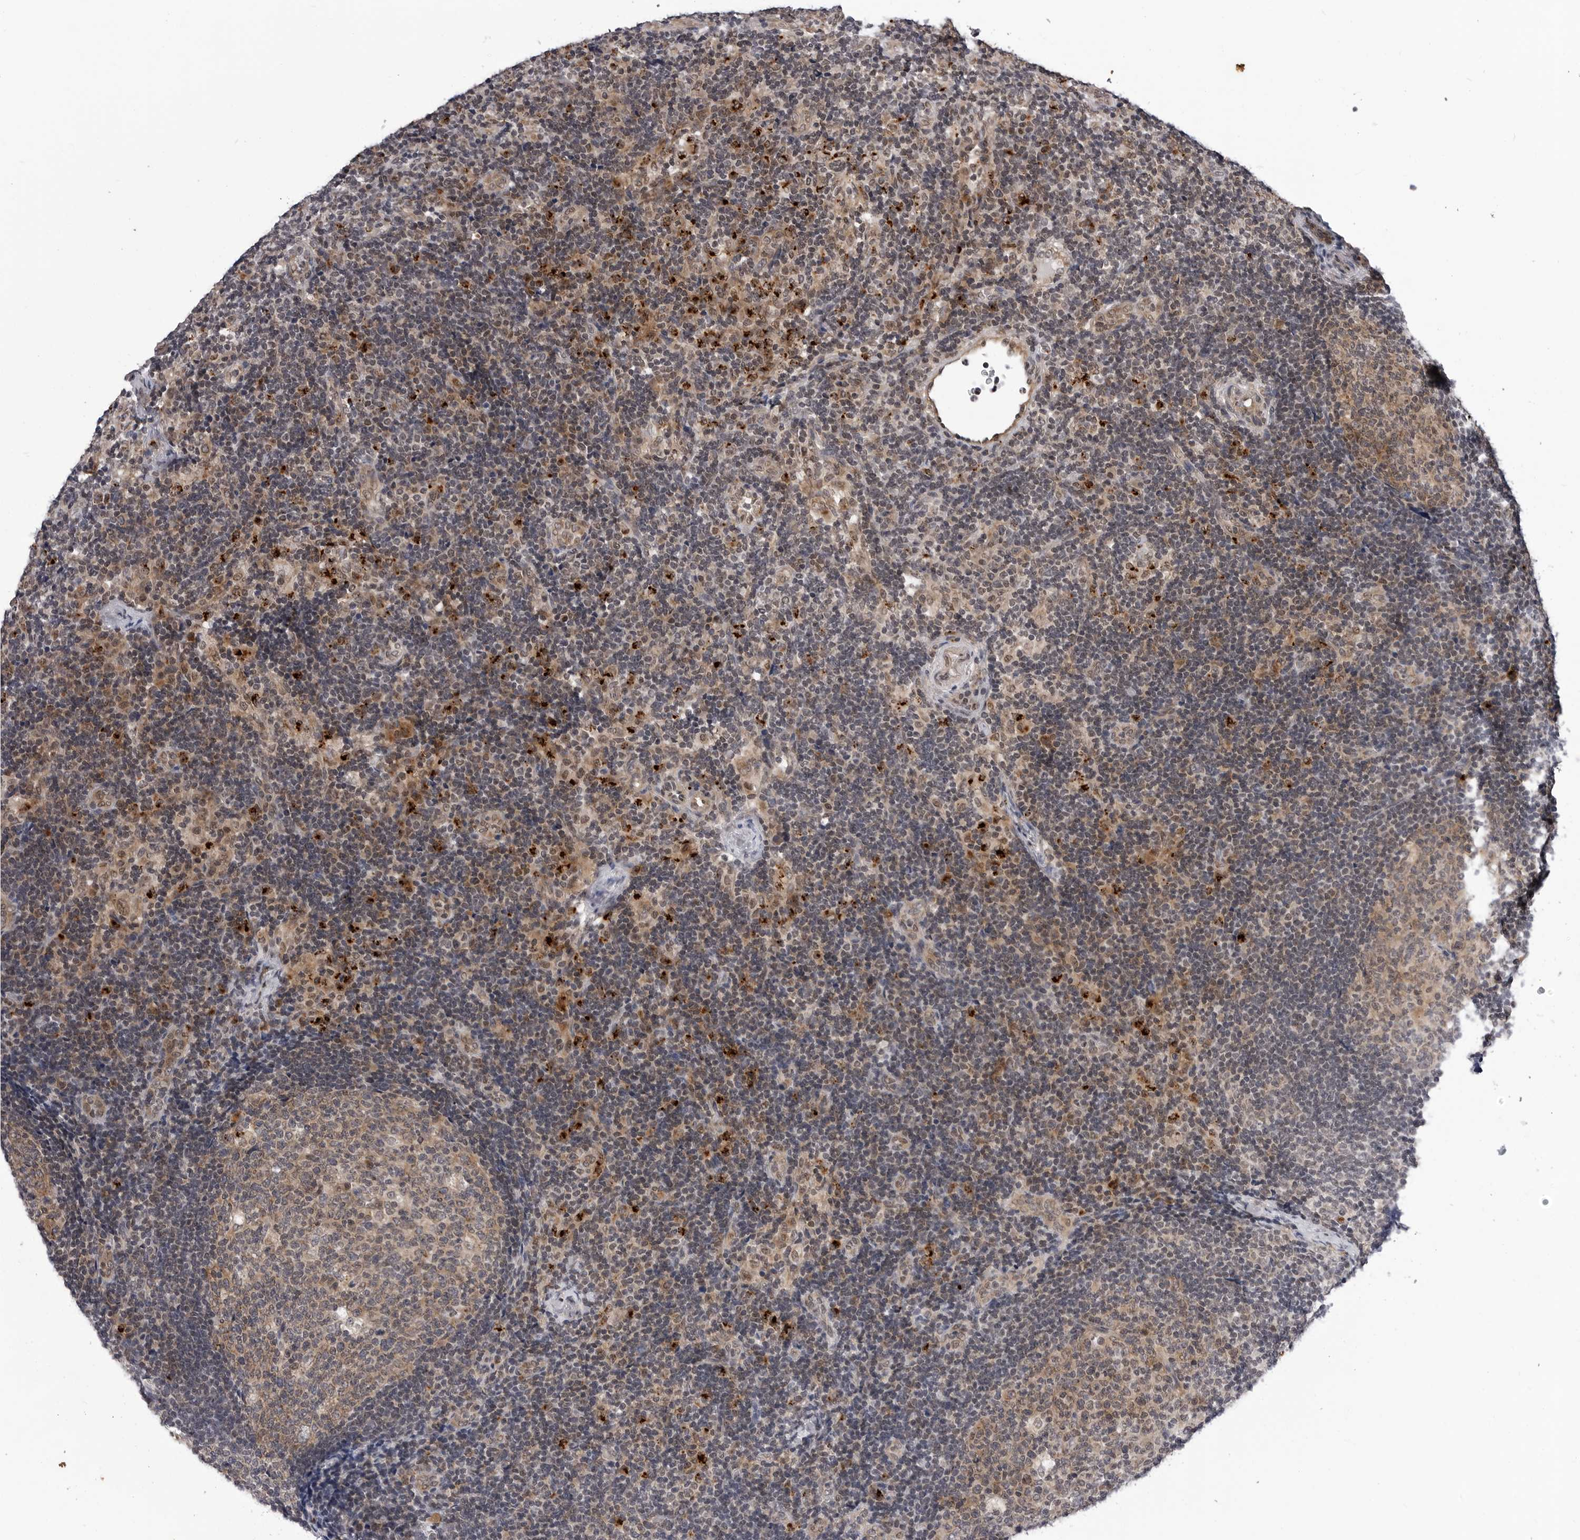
{"staining": {"intensity": "weak", "quantity": ">75%", "location": "cytoplasmic/membranous"}, "tissue": "lymph node", "cell_type": "Germinal center cells", "image_type": "normal", "snomed": [{"axis": "morphology", "description": "Normal tissue, NOS"}, {"axis": "topography", "description": "Lymph node"}], "caption": "This photomicrograph demonstrates immunohistochemistry staining of benign lymph node, with low weak cytoplasmic/membranous expression in about >75% of germinal center cells.", "gene": "KIAA1614", "patient": {"sex": "female", "age": 22}}